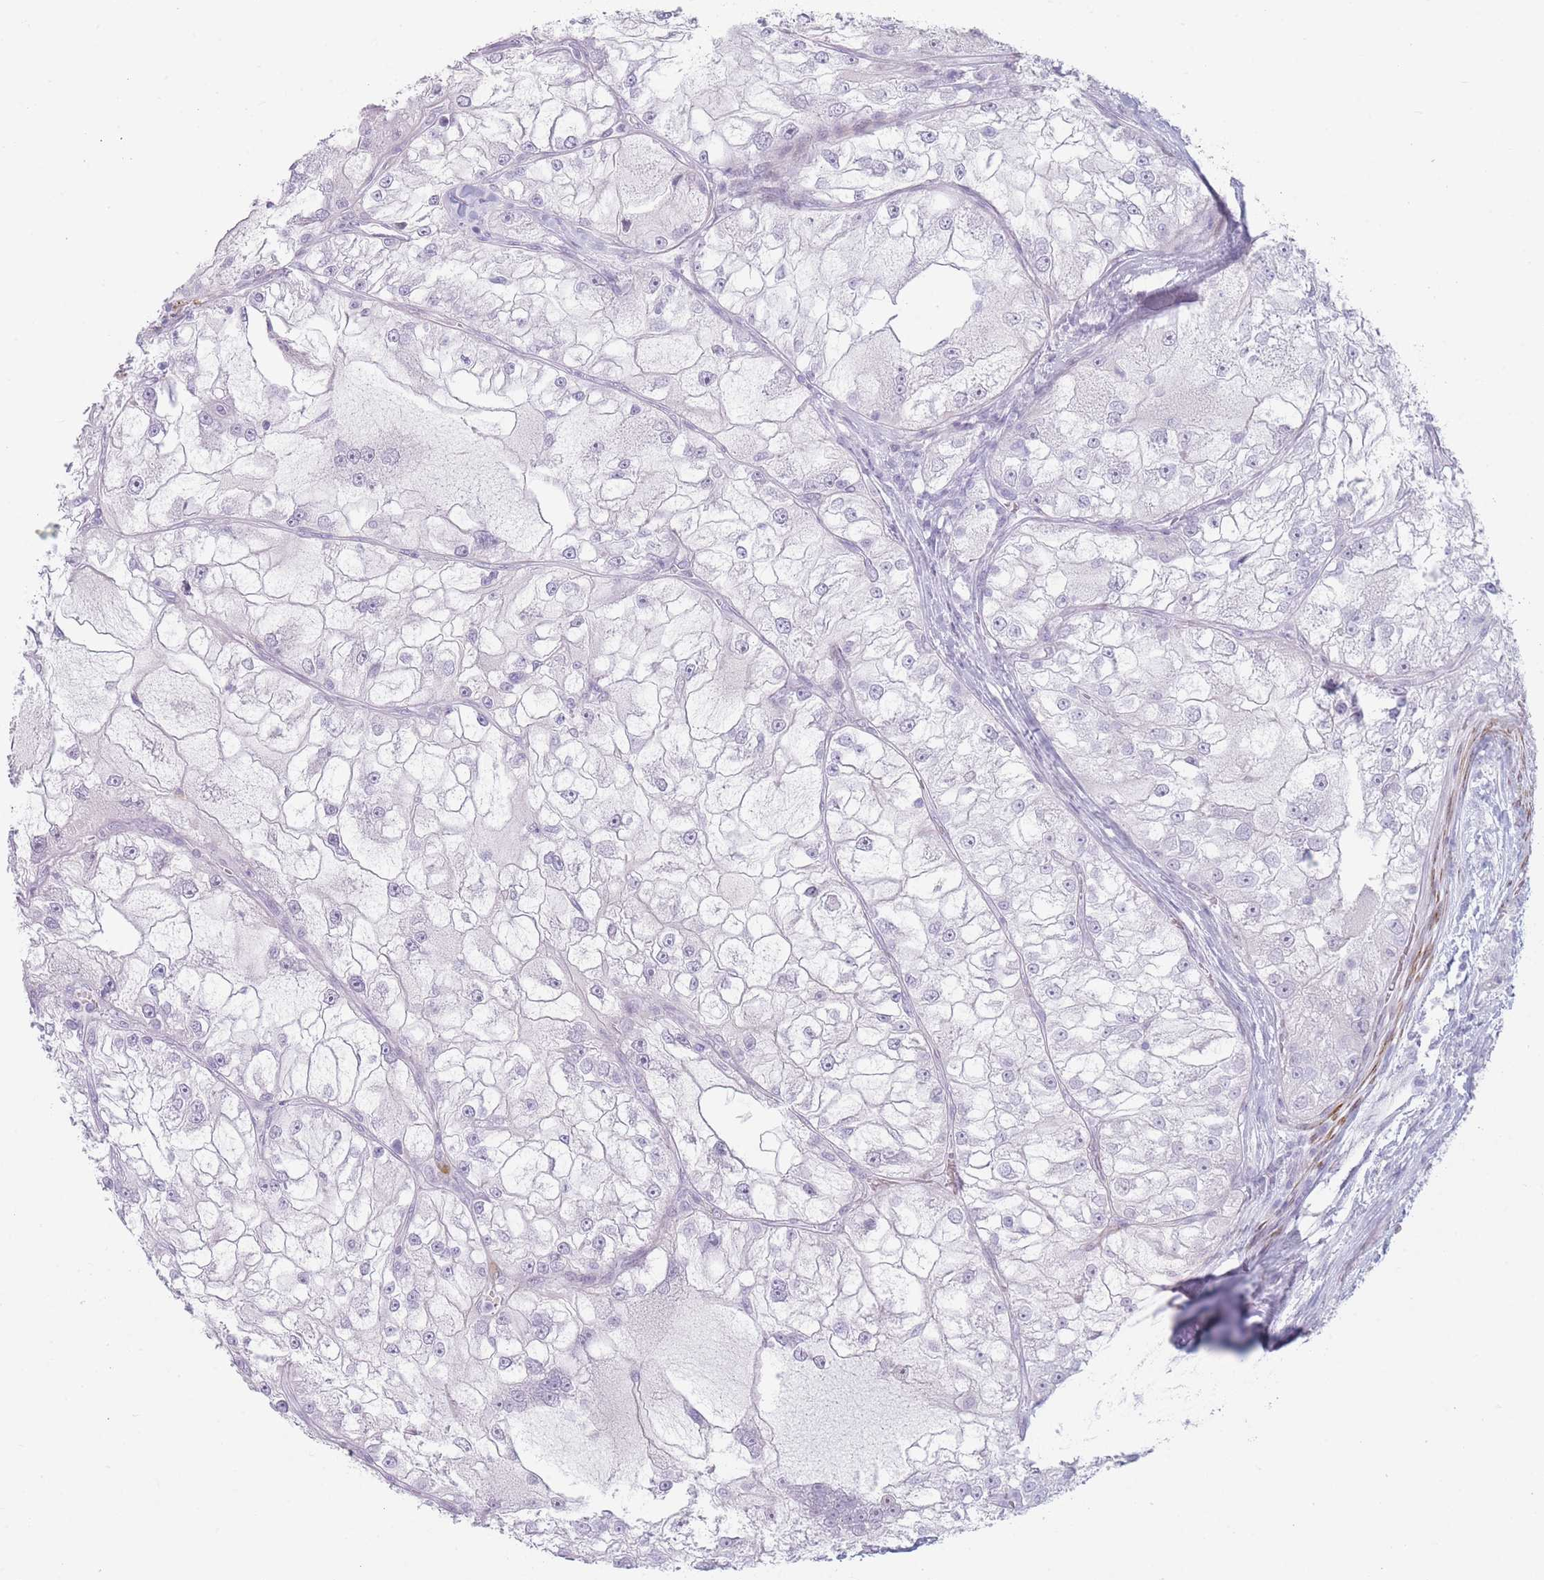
{"staining": {"intensity": "negative", "quantity": "none", "location": "none"}, "tissue": "renal cancer", "cell_type": "Tumor cells", "image_type": "cancer", "snomed": [{"axis": "morphology", "description": "Adenocarcinoma, NOS"}, {"axis": "topography", "description": "Kidney"}], "caption": "Adenocarcinoma (renal) was stained to show a protein in brown. There is no significant expression in tumor cells.", "gene": "IFNA6", "patient": {"sex": "female", "age": 72}}